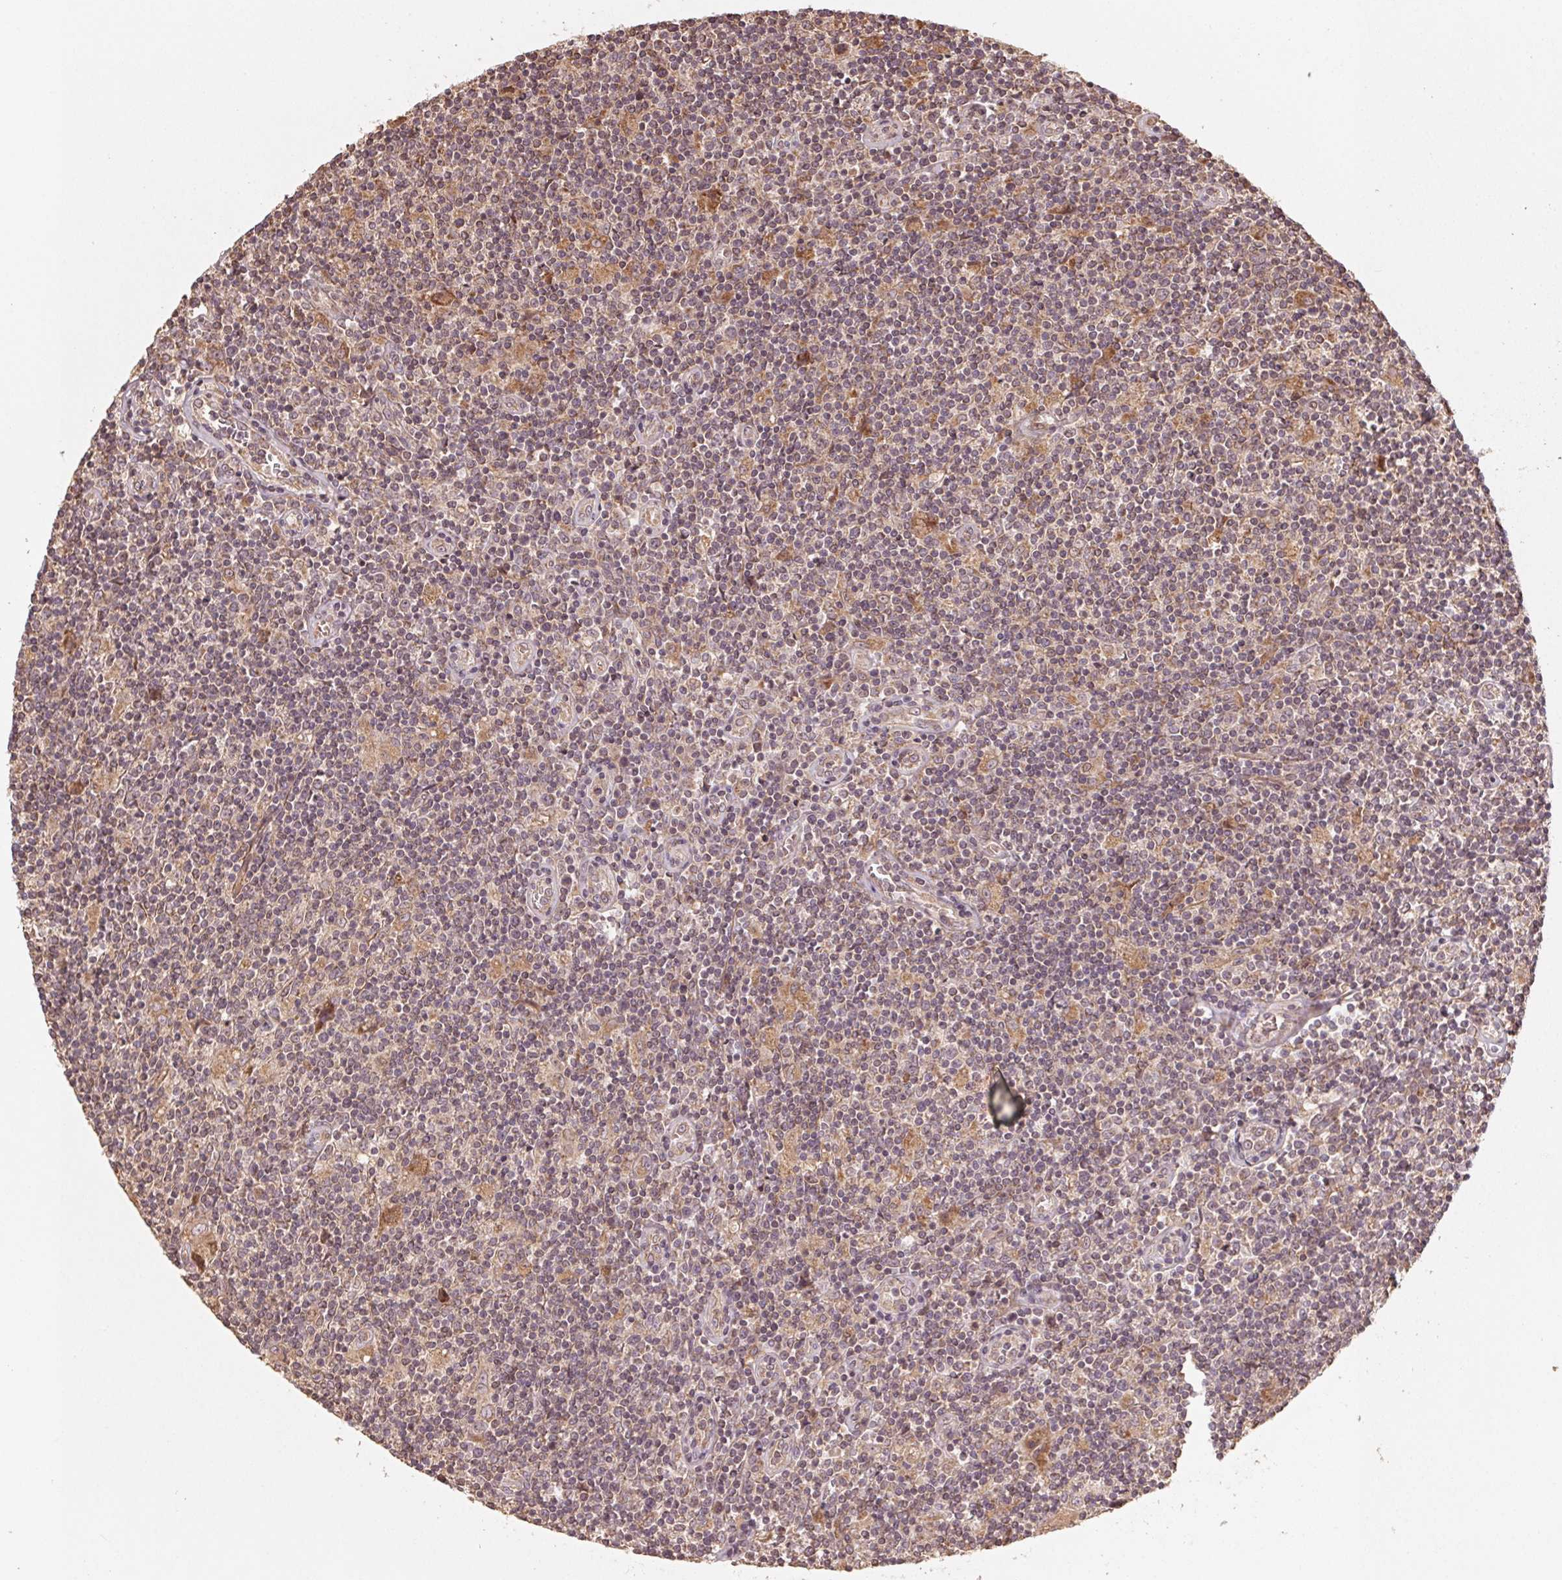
{"staining": {"intensity": "weak", "quantity": "25%-75%", "location": "nuclear"}, "tissue": "lymphoma", "cell_type": "Tumor cells", "image_type": "cancer", "snomed": [{"axis": "morphology", "description": "Hodgkin's disease, NOS"}, {"axis": "topography", "description": "Lymph node"}], "caption": "Immunohistochemical staining of lymphoma exhibits weak nuclear protein positivity in about 25%-75% of tumor cells. The staining was performed using DAB (3,3'-diaminobenzidine) to visualize the protein expression in brown, while the nuclei were stained in blue with hematoxylin (Magnification: 20x).", "gene": "WBP2", "patient": {"sex": "male", "age": 40}}